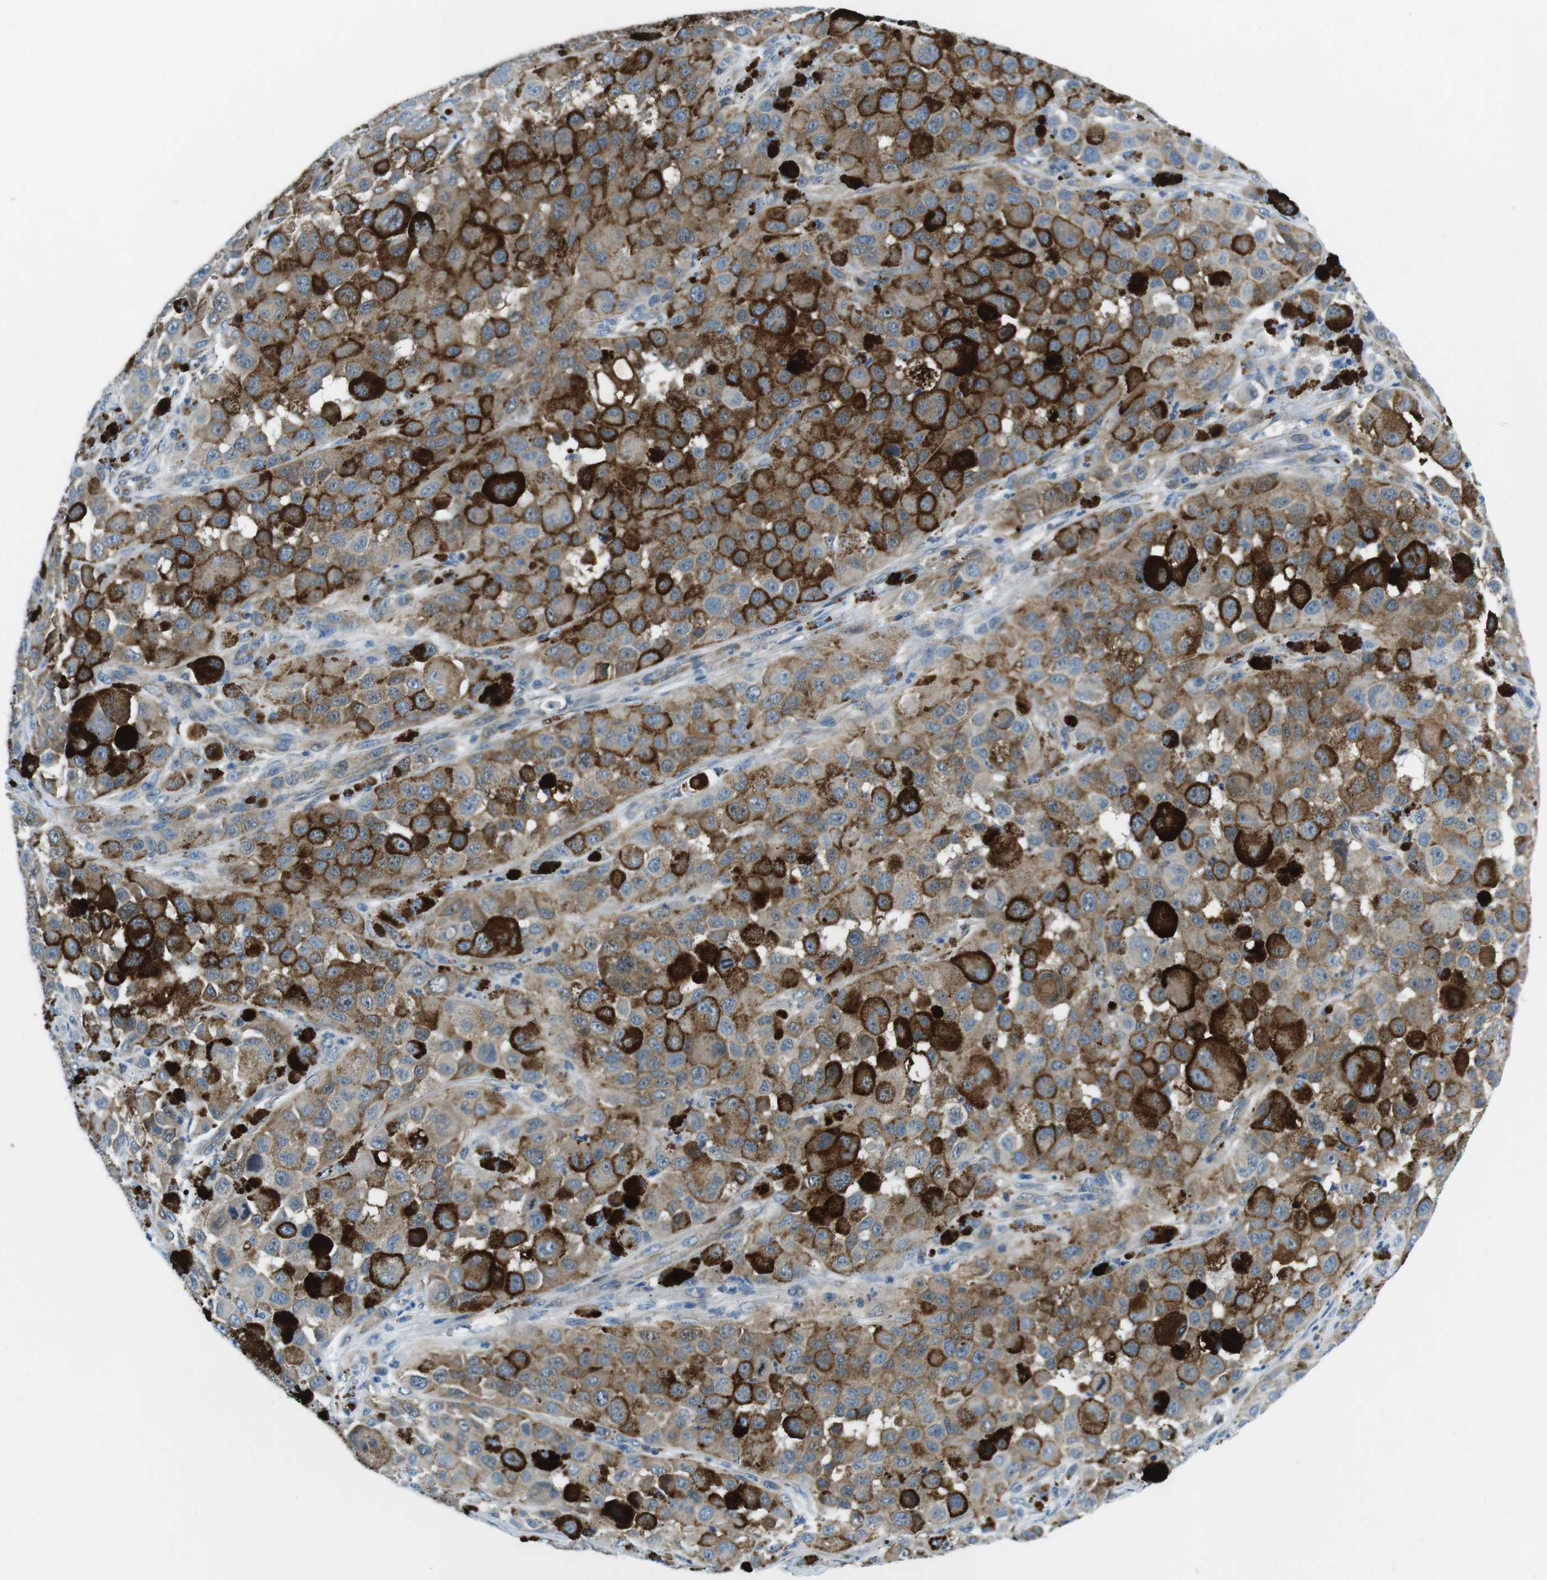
{"staining": {"intensity": "moderate", "quantity": ">75%", "location": "cytoplasmic/membranous"}, "tissue": "melanoma", "cell_type": "Tumor cells", "image_type": "cancer", "snomed": [{"axis": "morphology", "description": "Malignant melanoma, NOS"}, {"axis": "topography", "description": "Skin"}], "caption": "Immunohistochemical staining of human melanoma demonstrates medium levels of moderate cytoplasmic/membranous protein positivity in about >75% of tumor cells.", "gene": "PHLDA1", "patient": {"sex": "male", "age": 96}}